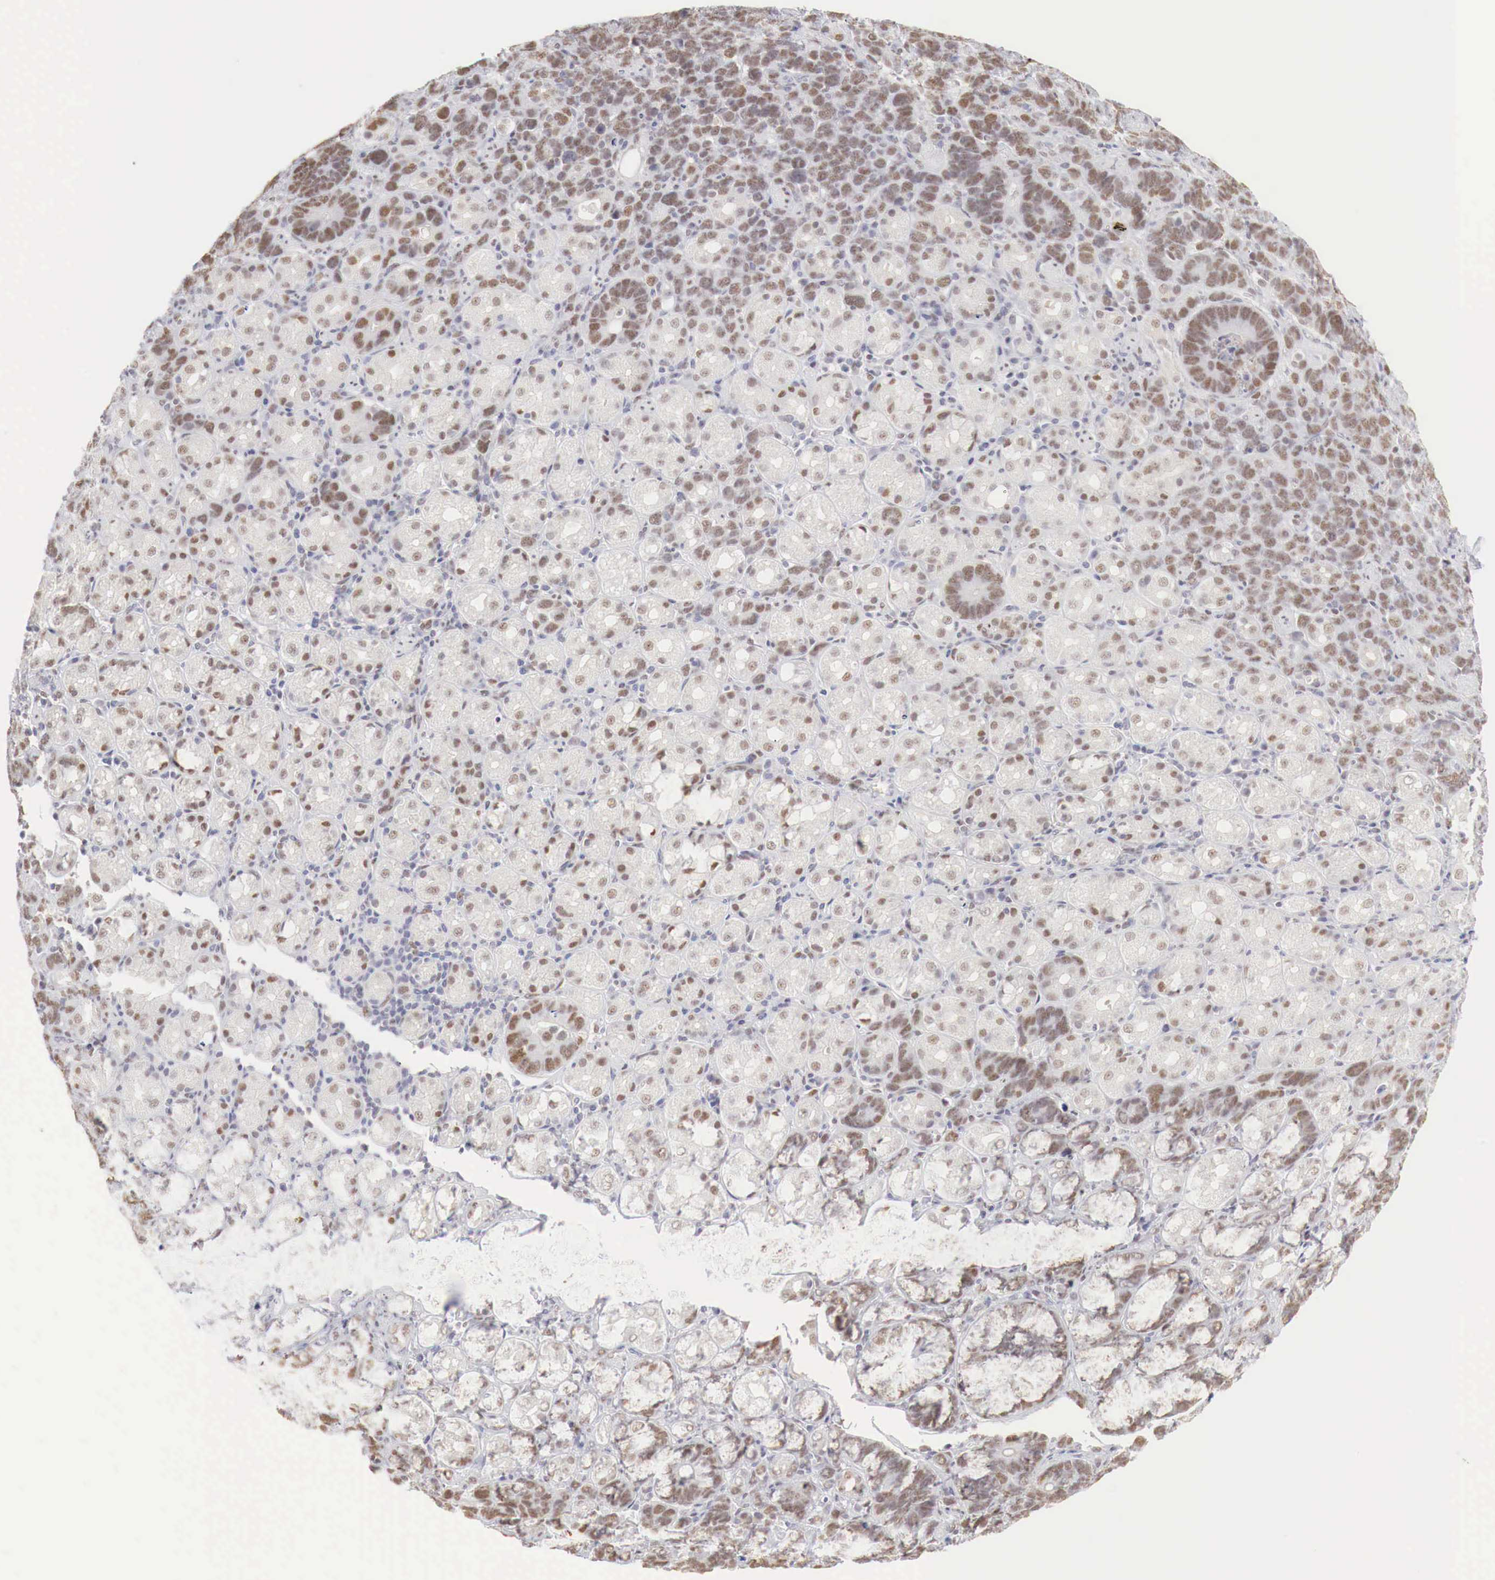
{"staining": {"intensity": "moderate", "quantity": ">75%", "location": "nuclear"}, "tissue": "stomach cancer", "cell_type": "Tumor cells", "image_type": "cancer", "snomed": [{"axis": "morphology", "description": "Adenocarcinoma, NOS"}, {"axis": "topography", "description": "Stomach, upper"}], "caption": "Stomach adenocarcinoma stained with DAB immunohistochemistry shows medium levels of moderate nuclear positivity in approximately >75% of tumor cells.", "gene": "FOXP2", "patient": {"sex": "male", "age": 71}}